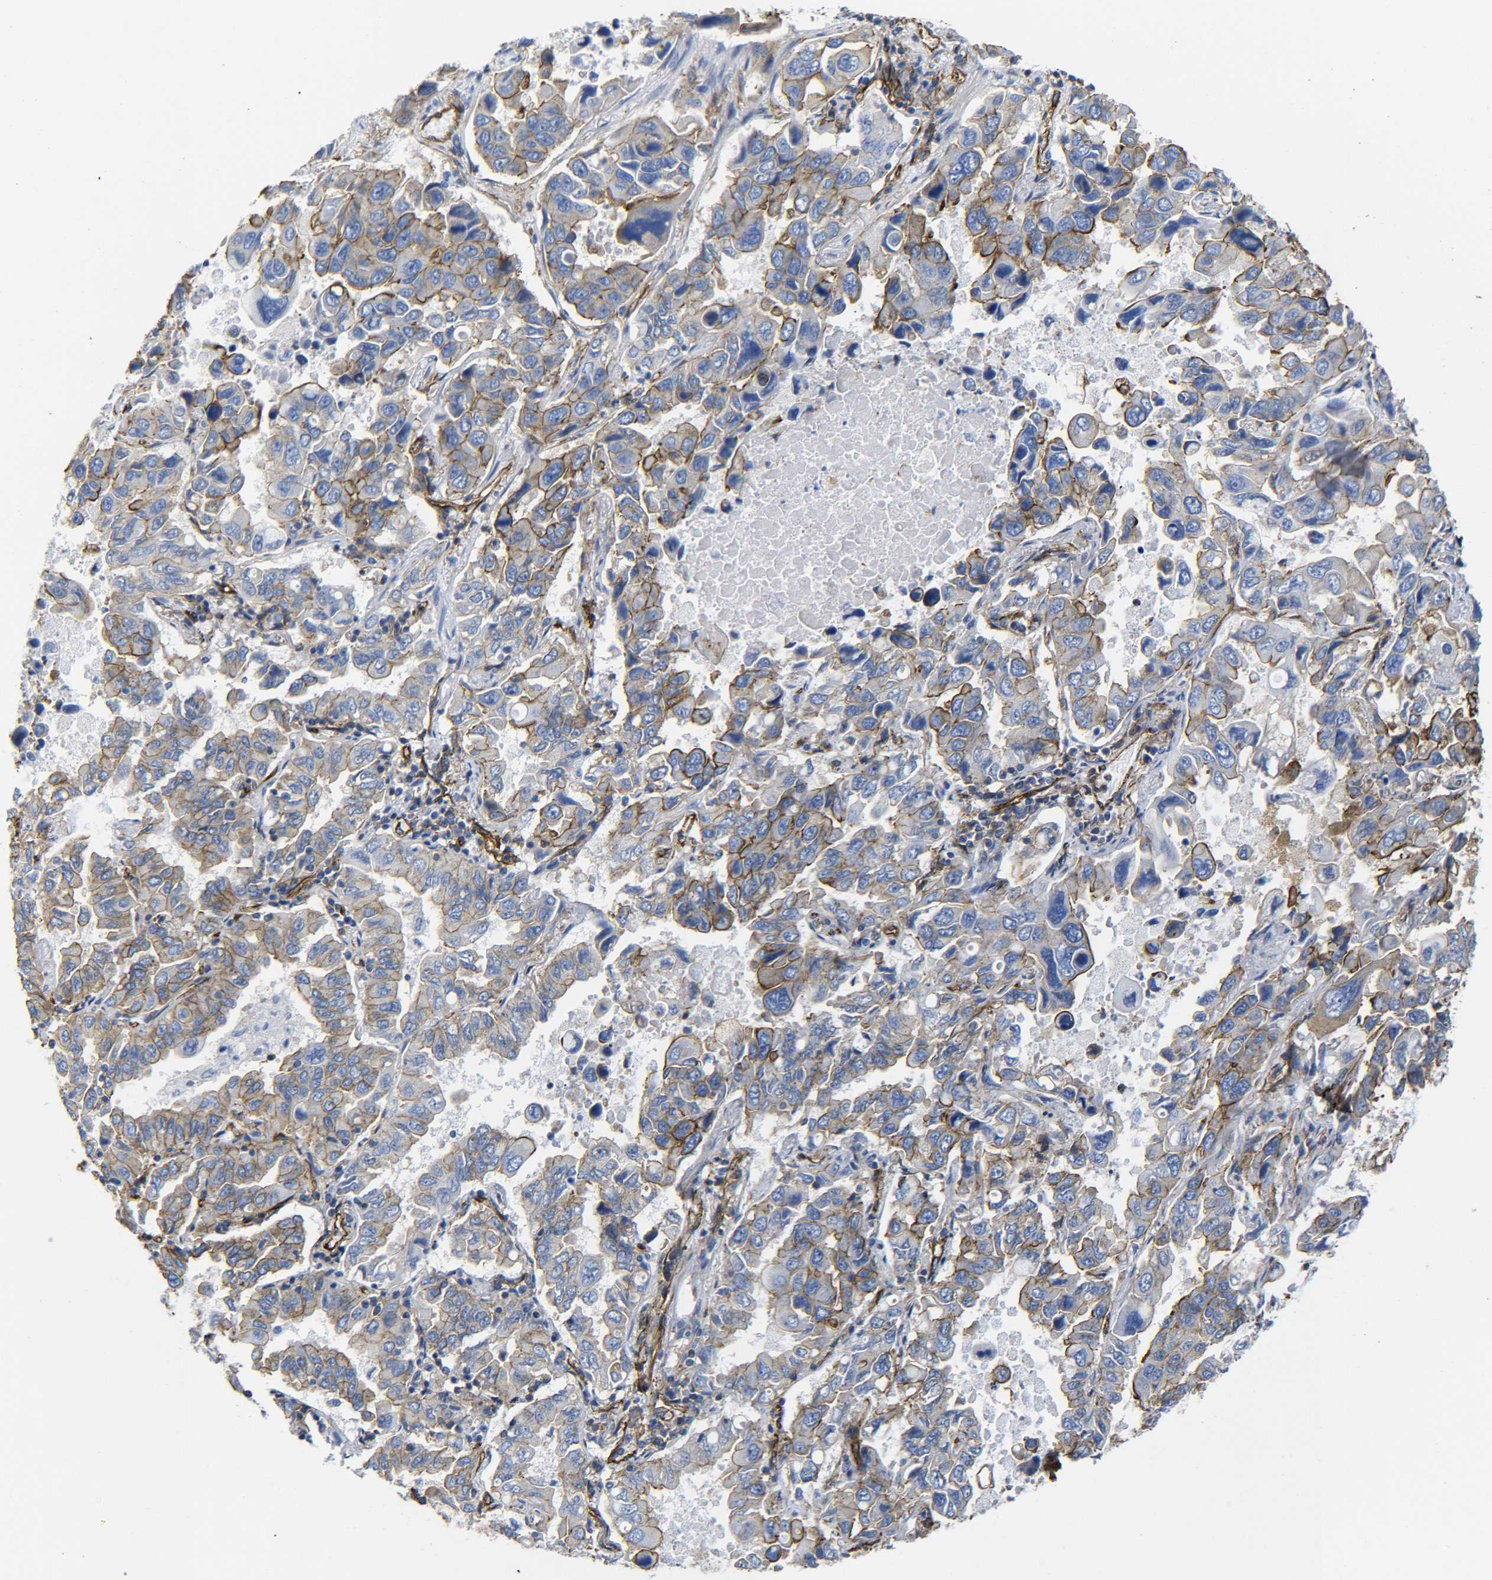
{"staining": {"intensity": "moderate", "quantity": ">75%", "location": "cytoplasmic/membranous"}, "tissue": "lung cancer", "cell_type": "Tumor cells", "image_type": "cancer", "snomed": [{"axis": "morphology", "description": "Adenocarcinoma, NOS"}, {"axis": "topography", "description": "Lung"}], "caption": "Immunohistochemical staining of human lung adenocarcinoma shows medium levels of moderate cytoplasmic/membranous protein staining in approximately >75% of tumor cells. (Brightfield microscopy of DAB IHC at high magnification).", "gene": "SPTBN1", "patient": {"sex": "male", "age": 64}}